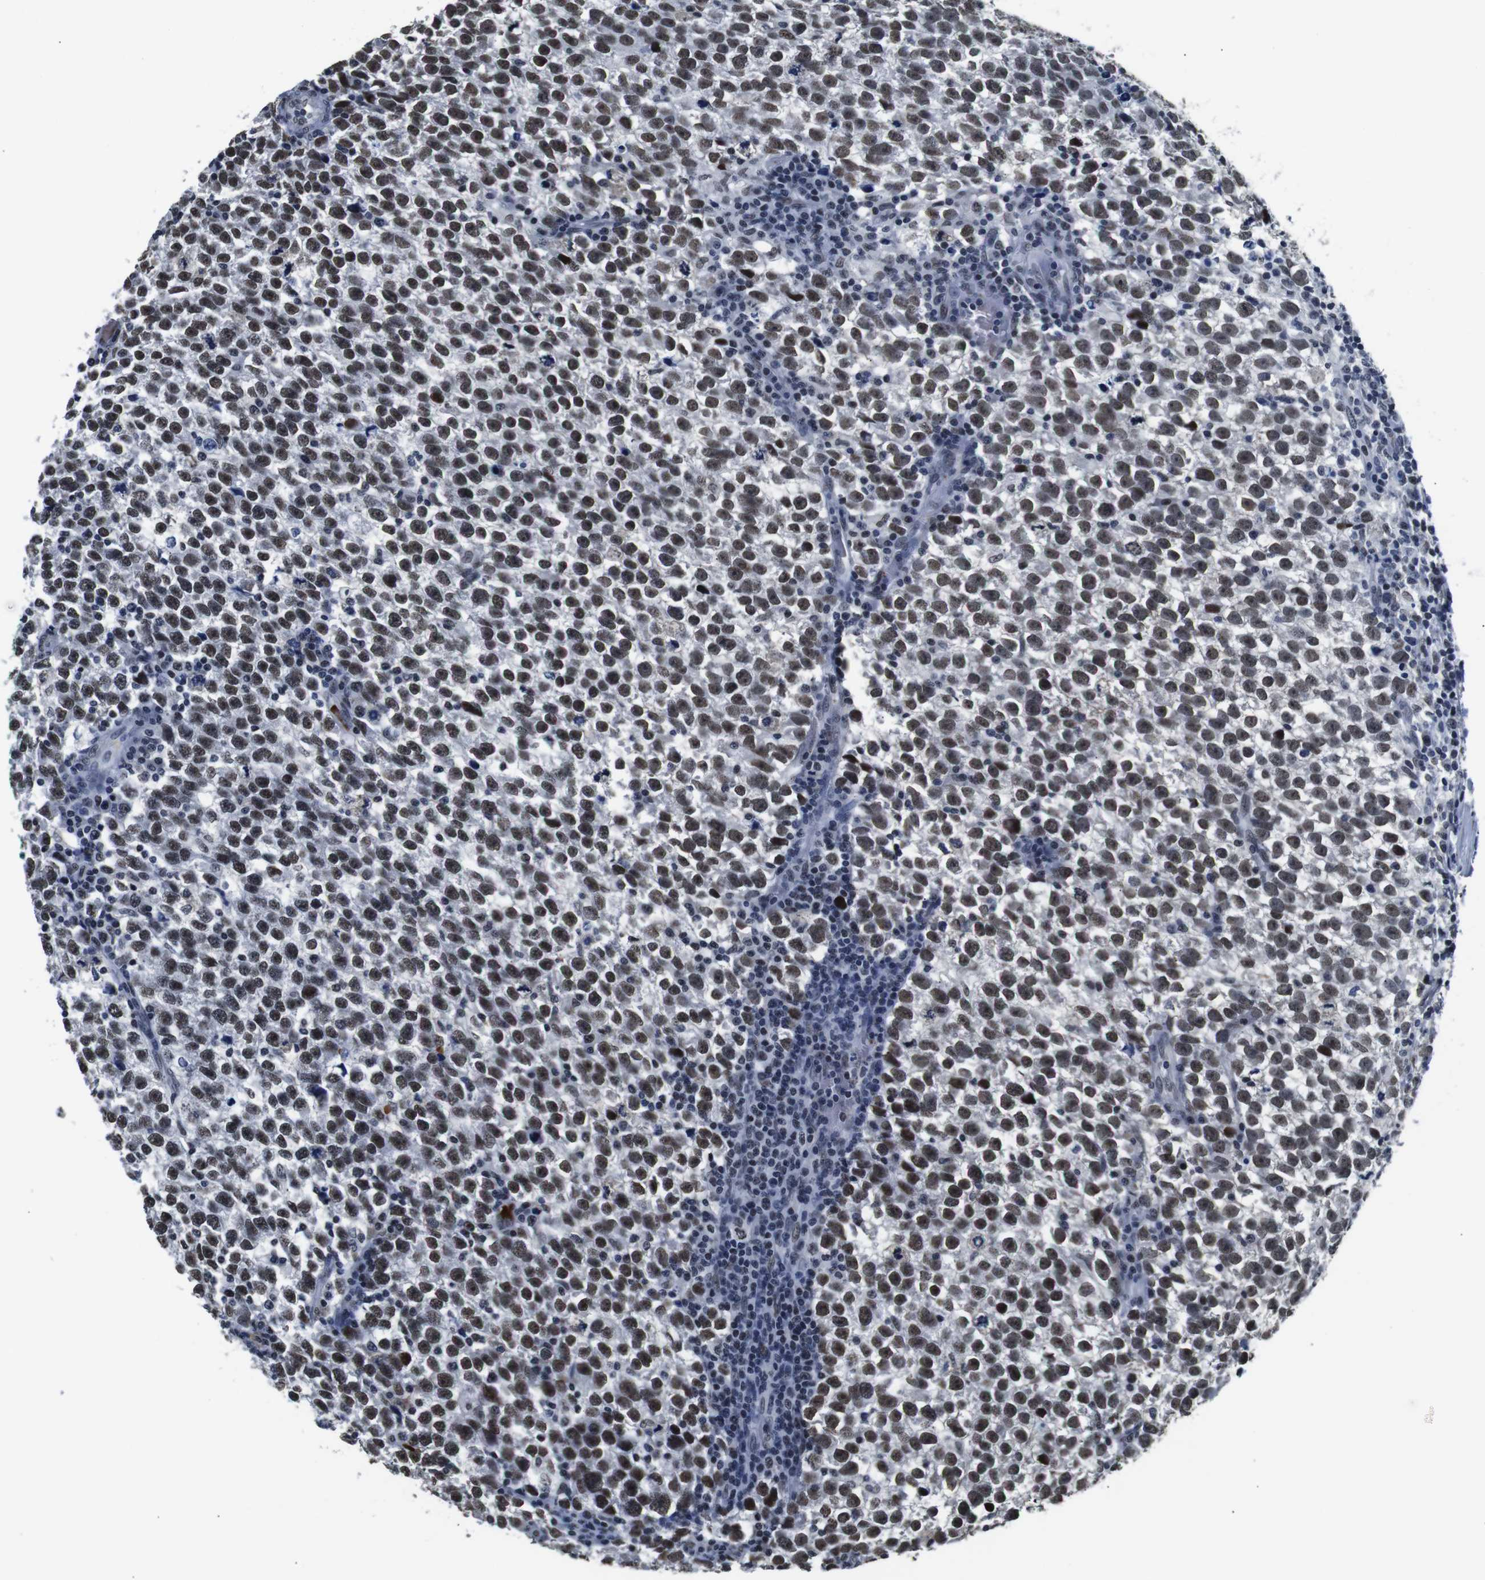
{"staining": {"intensity": "moderate", "quantity": ">75%", "location": "nuclear"}, "tissue": "testis cancer", "cell_type": "Tumor cells", "image_type": "cancer", "snomed": [{"axis": "morphology", "description": "Normal tissue, NOS"}, {"axis": "morphology", "description": "Seminoma, NOS"}, {"axis": "topography", "description": "Testis"}], "caption": "Testis seminoma stained with DAB (3,3'-diaminobenzidine) immunohistochemistry (IHC) demonstrates medium levels of moderate nuclear staining in approximately >75% of tumor cells.", "gene": "ILDR2", "patient": {"sex": "male", "age": 43}}